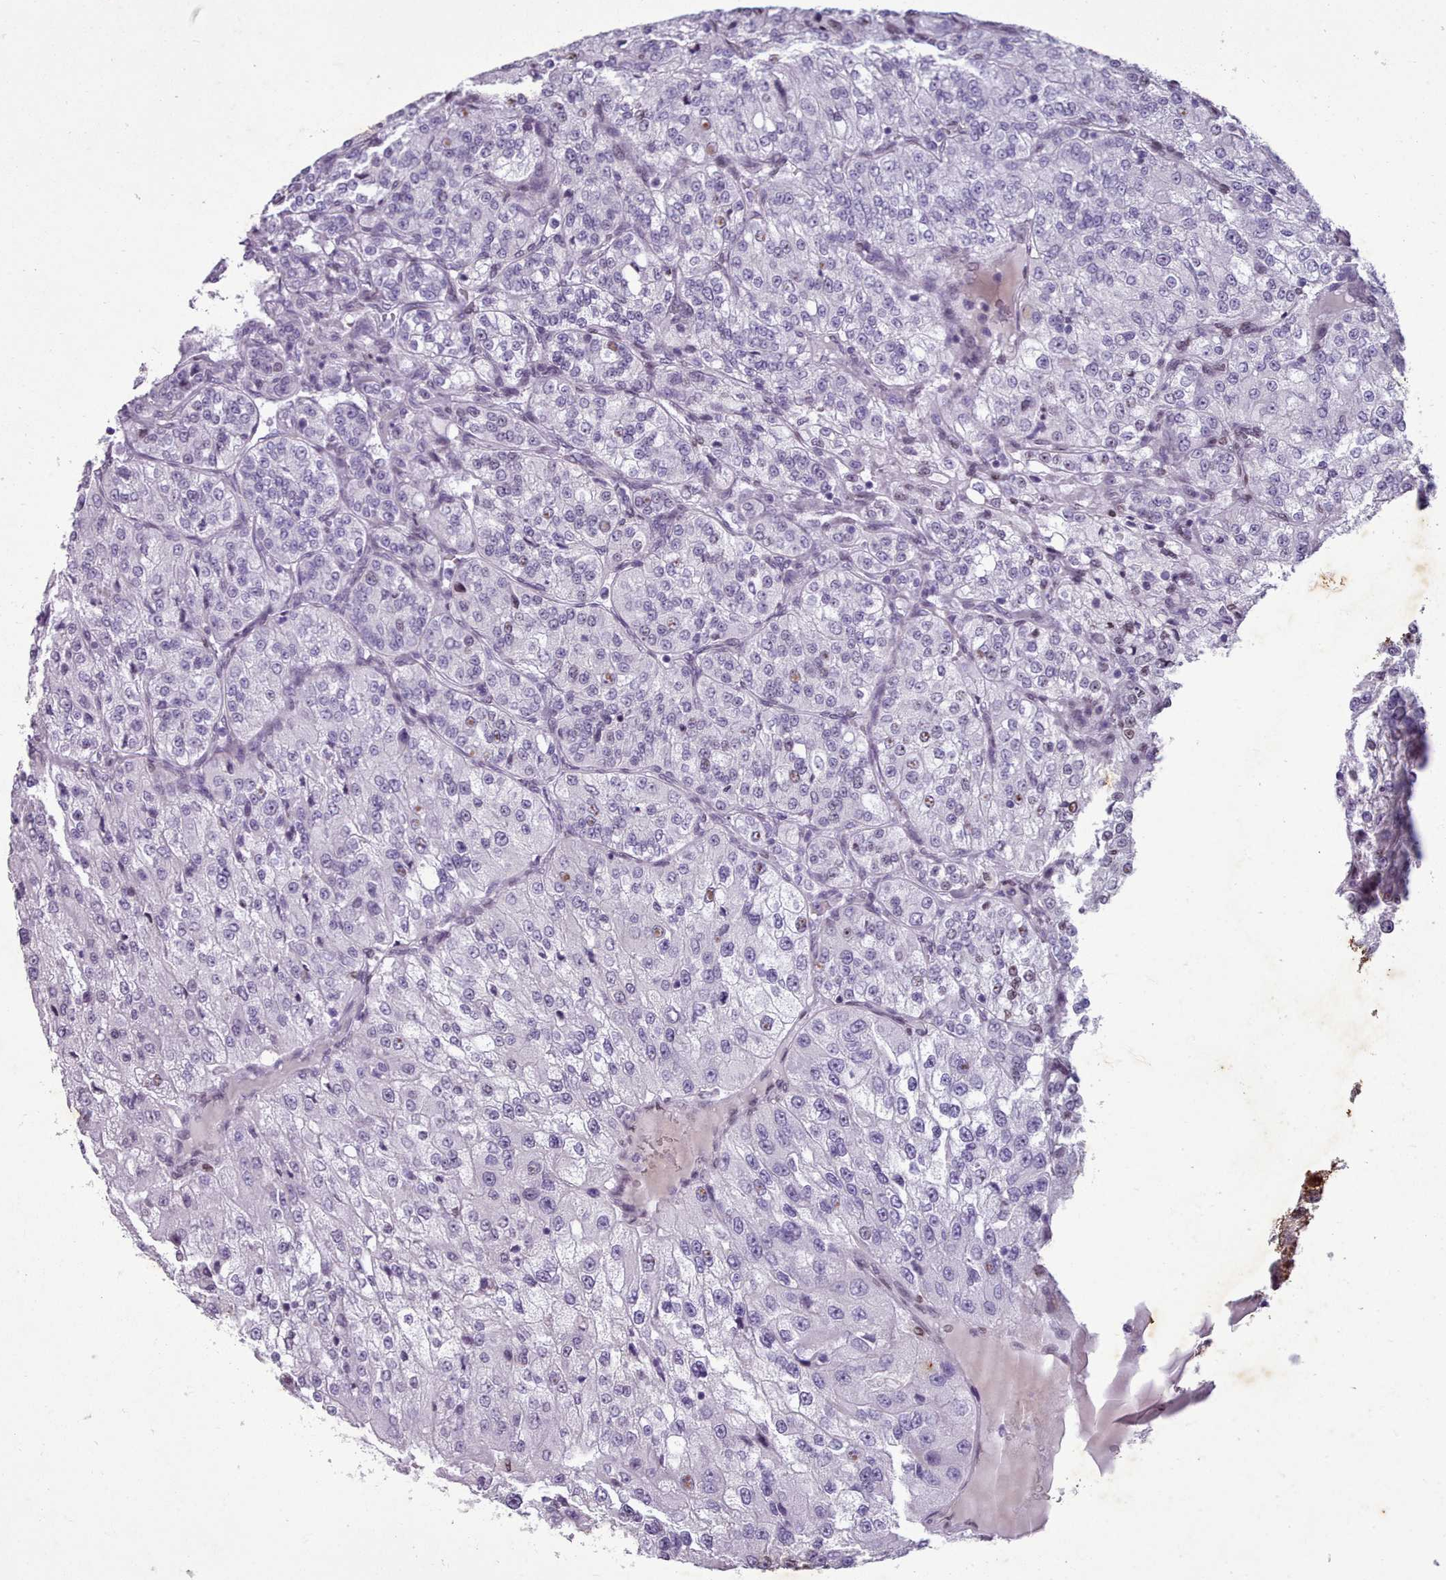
{"staining": {"intensity": "negative", "quantity": "none", "location": "none"}, "tissue": "renal cancer", "cell_type": "Tumor cells", "image_type": "cancer", "snomed": [{"axis": "morphology", "description": "Adenocarcinoma, NOS"}, {"axis": "topography", "description": "Kidney"}], "caption": "There is no significant expression in tumor cells of renal adenocarcinoma.", "gene": "KCNT2", "patient": {"sex": "female", "age": 63}}